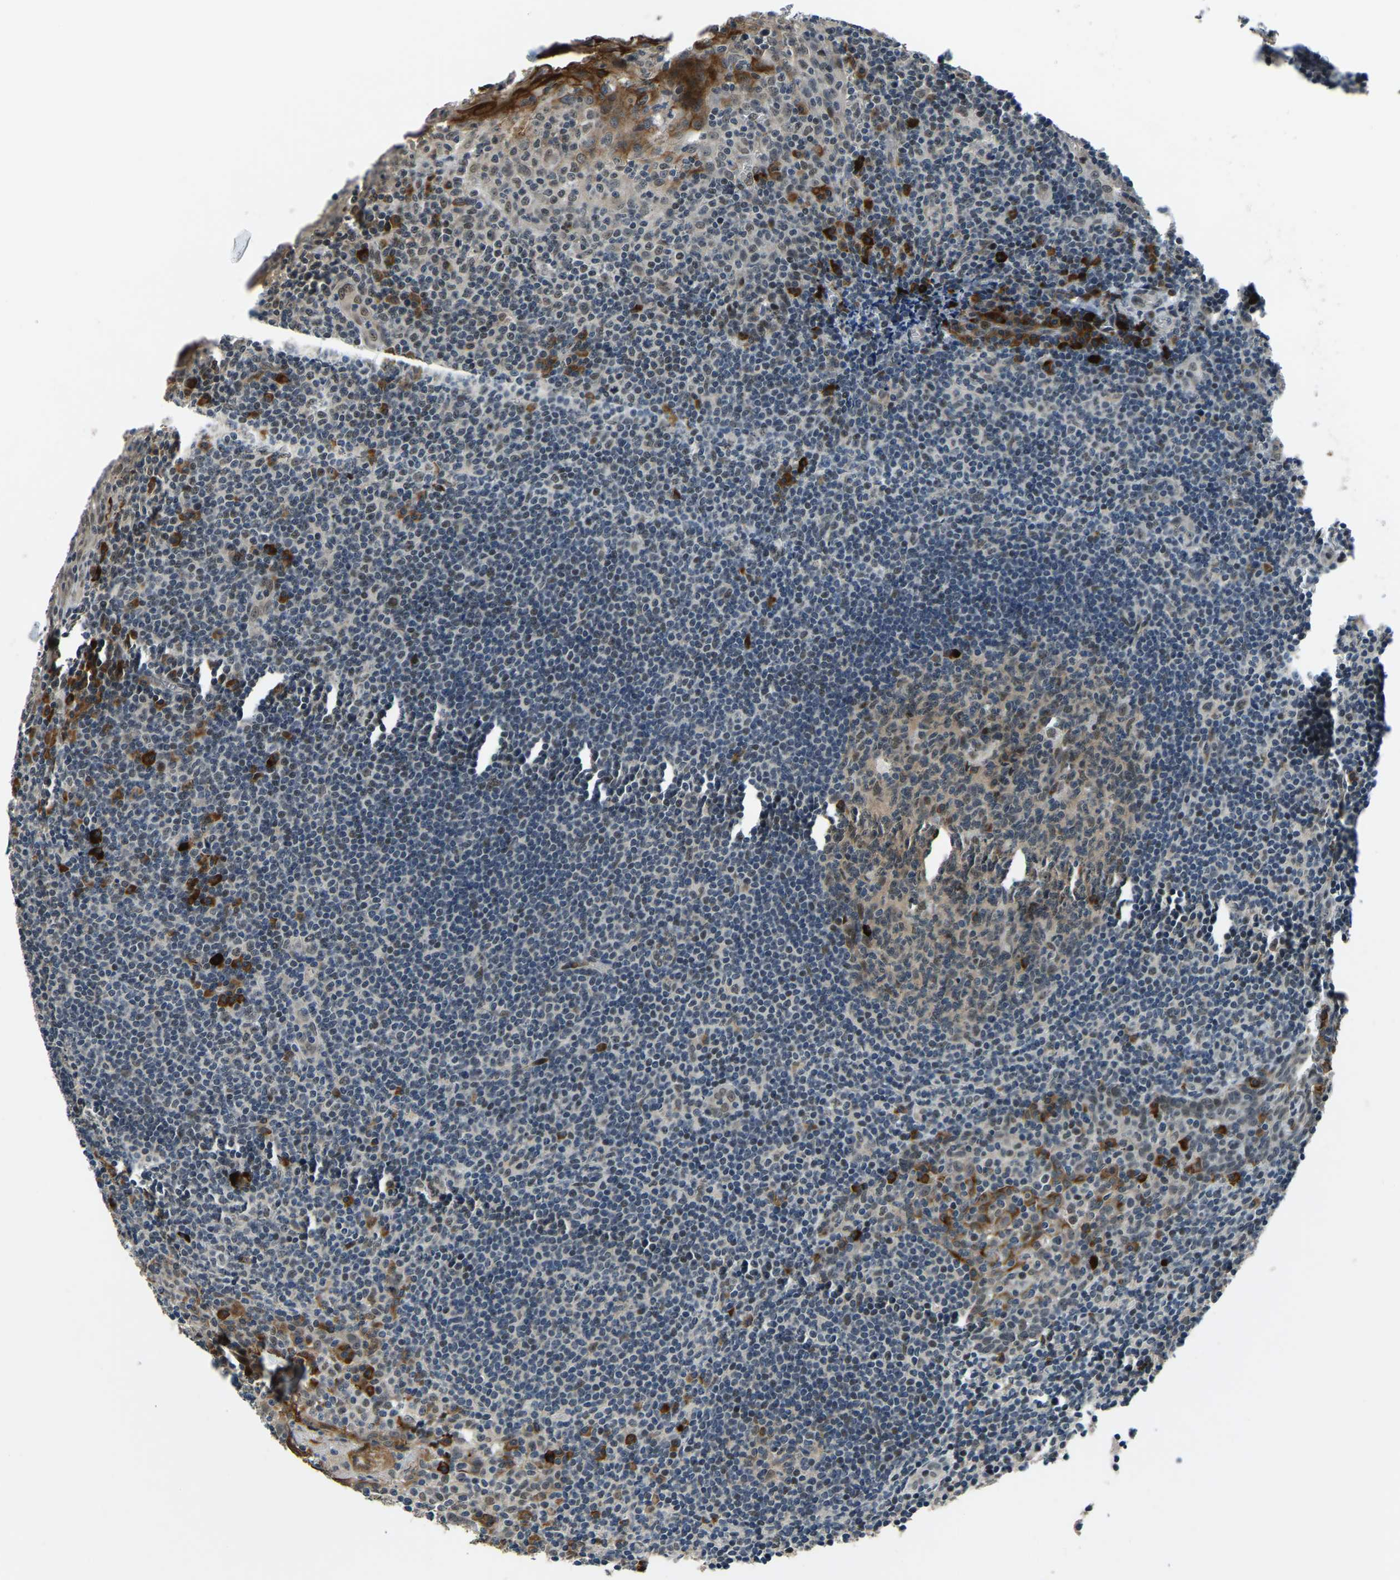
{"staining": {"intensity": "strong", "quantity": "<25%", "location": "cytoplasmic/membranous"}, "tissue": "tonsil", "cell_type": "Germinal center cells", "image_type": "normal", "snomed": [{"axis": "morphology", "description": "Normal tissue, NOS"}, {"axis": "topography", "description": "Tonsil"}], "caption": "About <25% of germinal center cells in normal tonsil reveal strong cytoplasmic/membranous protein staining as visualized by brown immunohistochemical staining.", "gene": "ING2", "patient": {"sex": "male", "age": 37}}